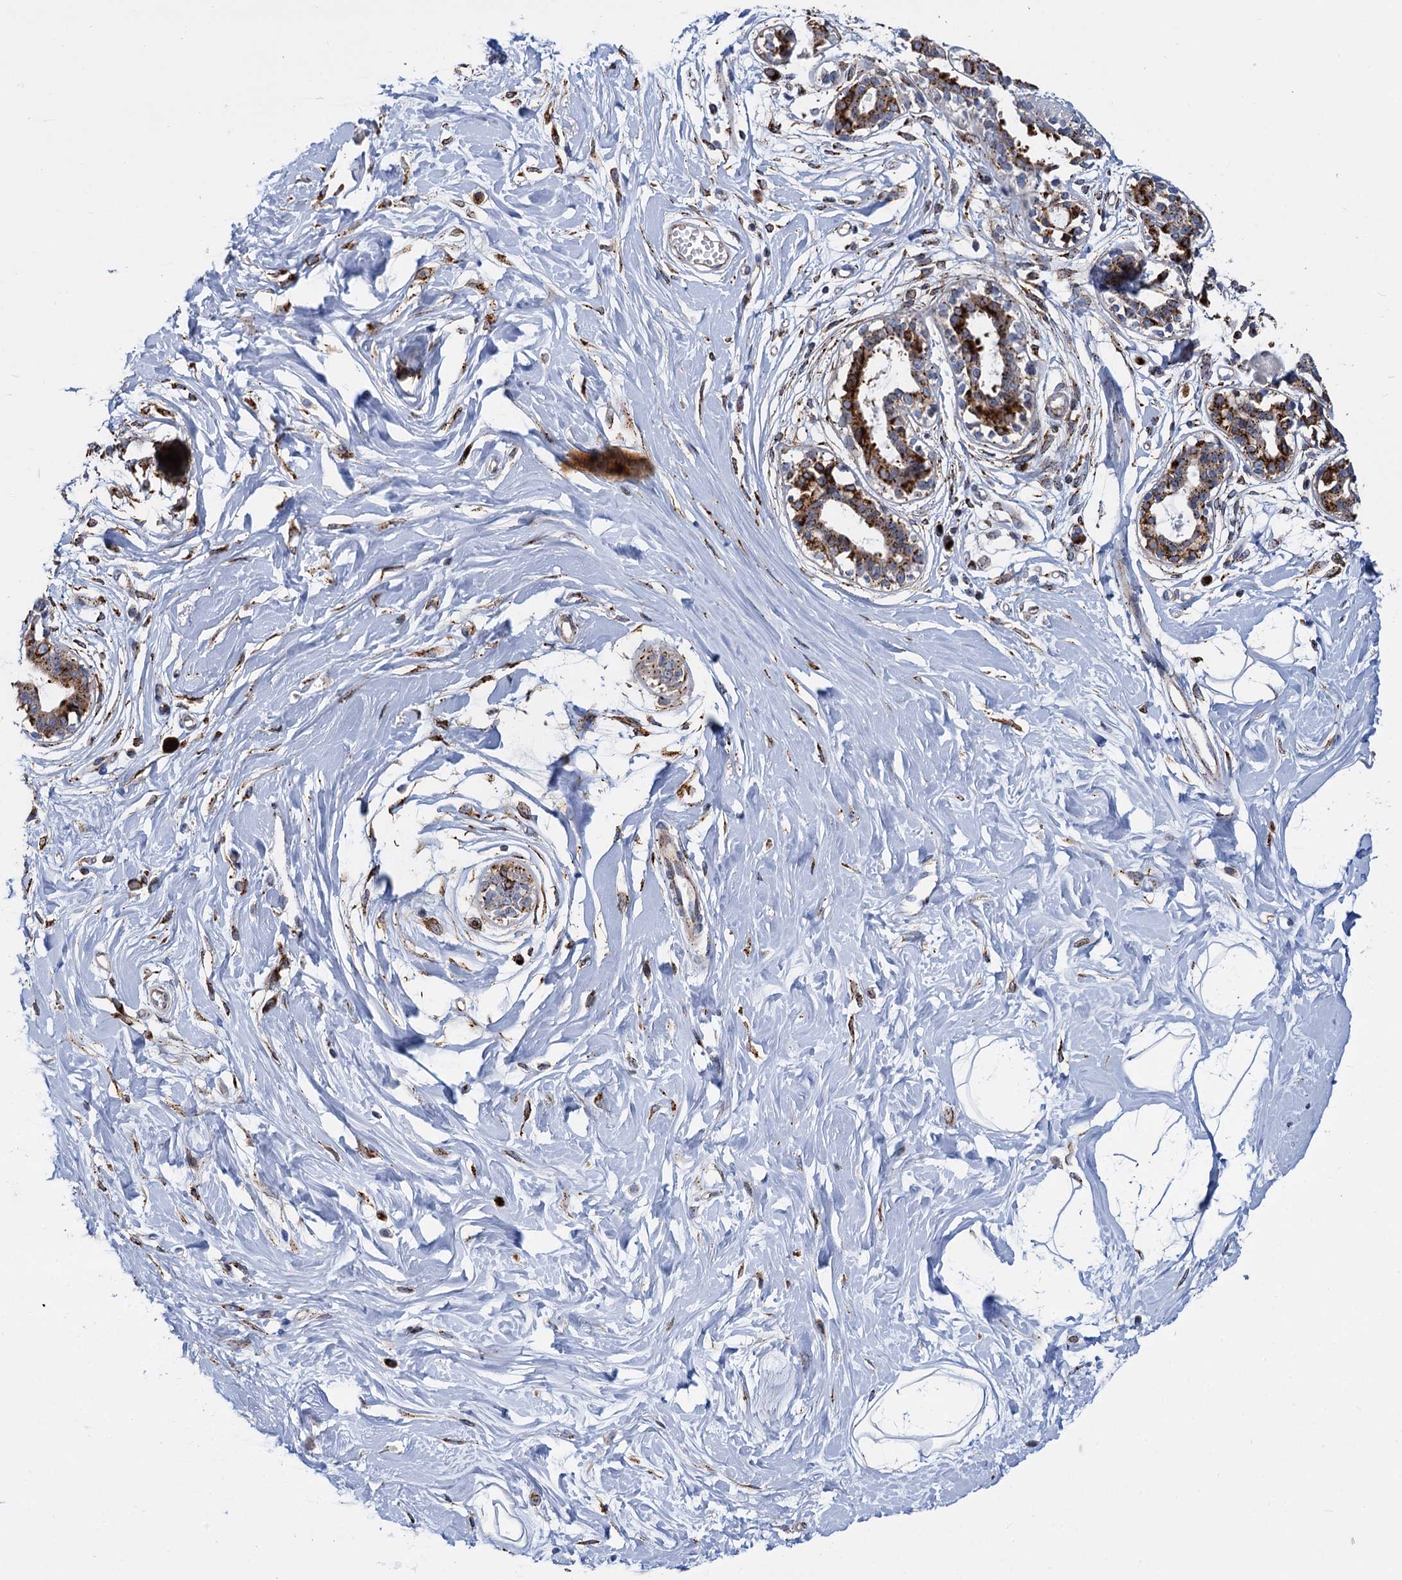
{"staining": {"intensity": "negative", "quantity": "none", "location": "none"}, "tissue": "breast", "cell_type": "Adipocytes", "image_type": "normal", "snomed": [{"axis": "morphology", "description": "Normal tissue, NOS"}, {"axis": "topography", "description": "Breast"}], "caption": "Immunohistochemistry of unremarkable human breast exhibits no staining in adipocytes.", "gene": "SUPT20H", "patient": {"sex": "female", "age": 45}}